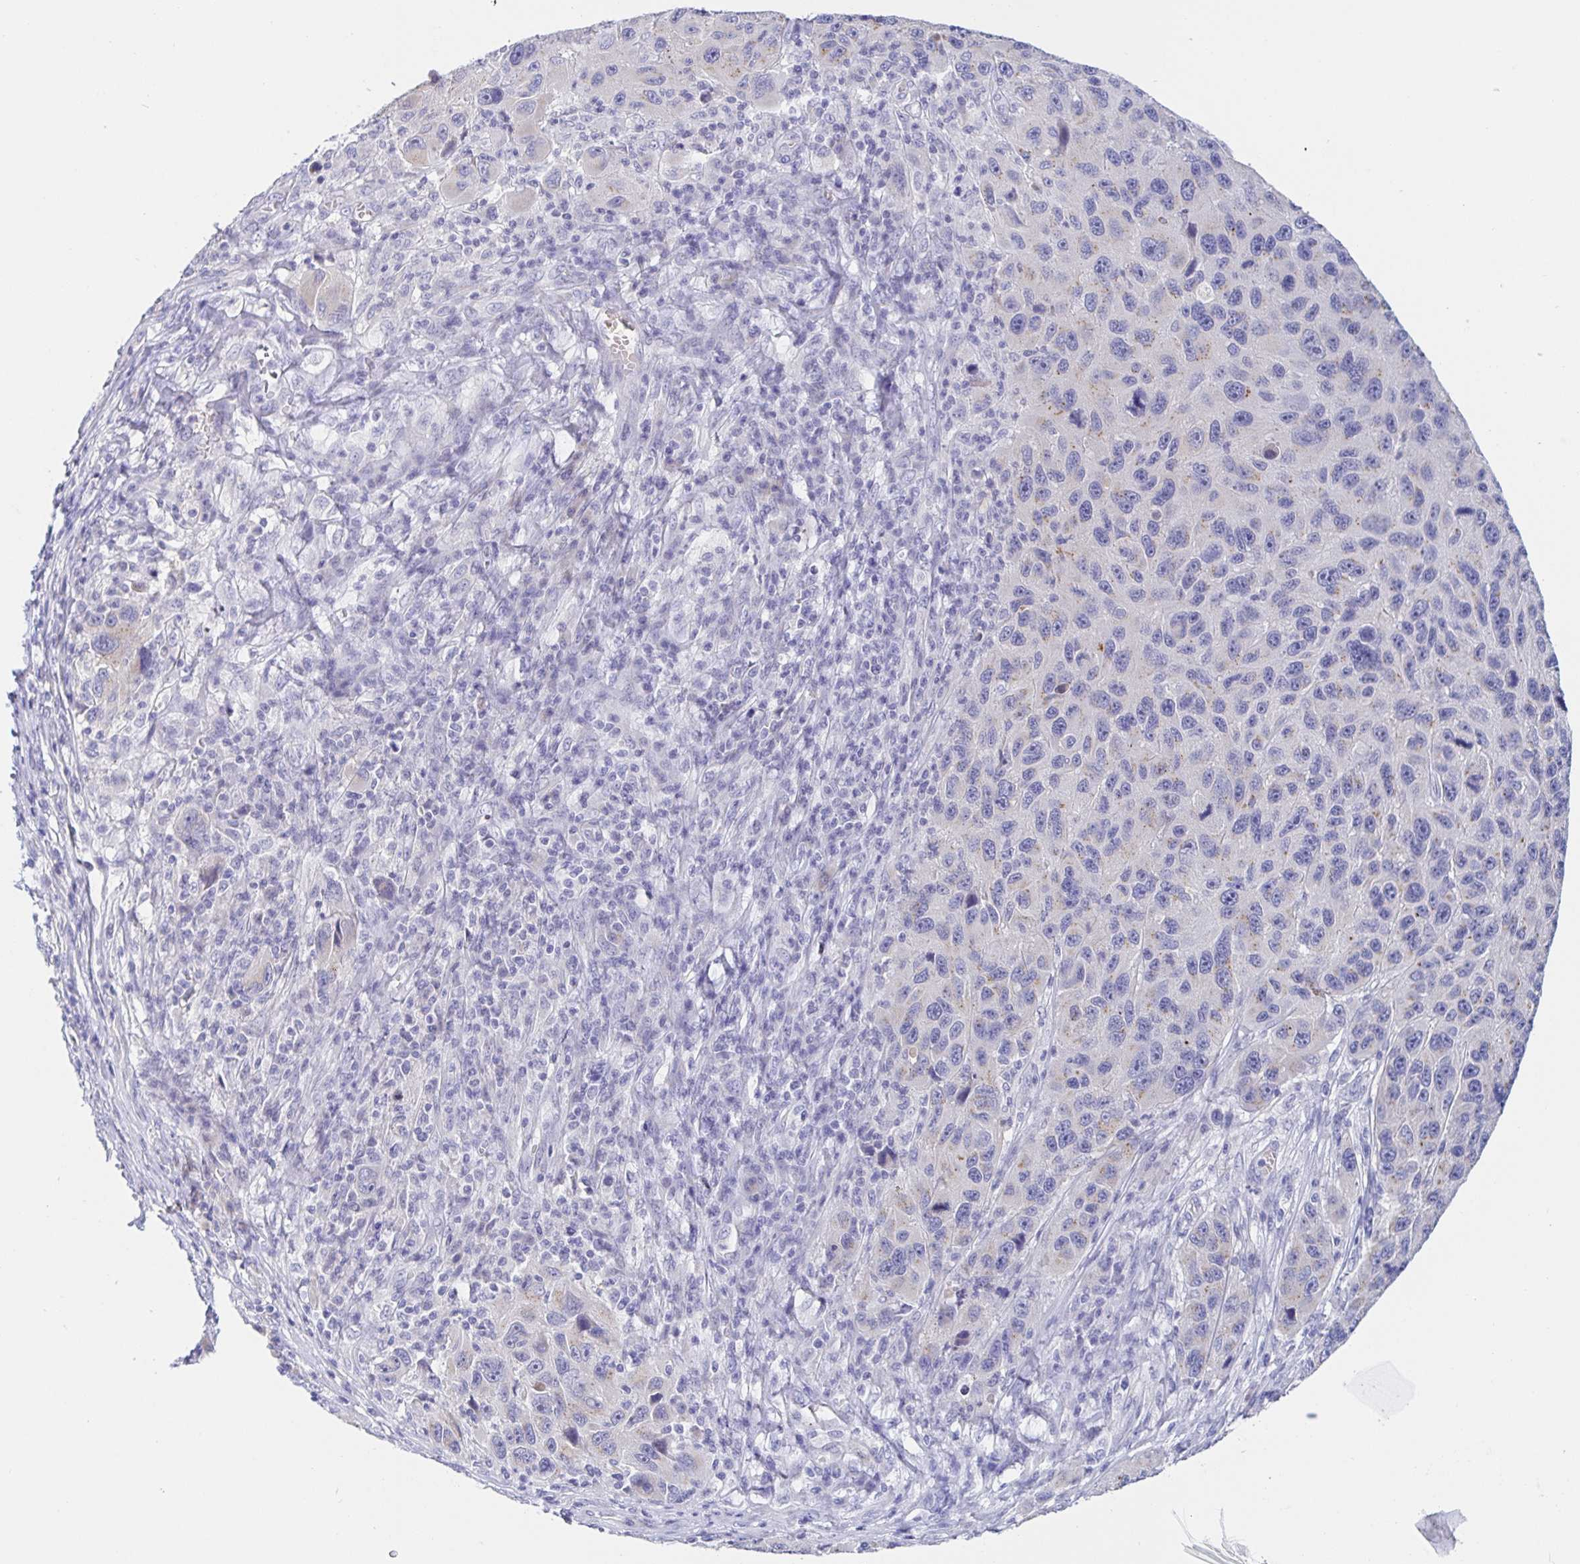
{"staining": {"intensity": "negative", "quantity": "none", "location": "none"}, "tissue": "melanoma", "cell_type": "Tumor cells", "image_type": "cancer", "snomed": [{"axis": "morphology", "description": "Malignant melanoma, NOS"}, {"axis": "topography", "description": "Skin"}], "caption": "DAB immunohistochemical staining of human melanoma demonstrates no significant staining in tumor cells.", "gene": "SIAH3", "patient": {"sex": "male", "age": 53}}